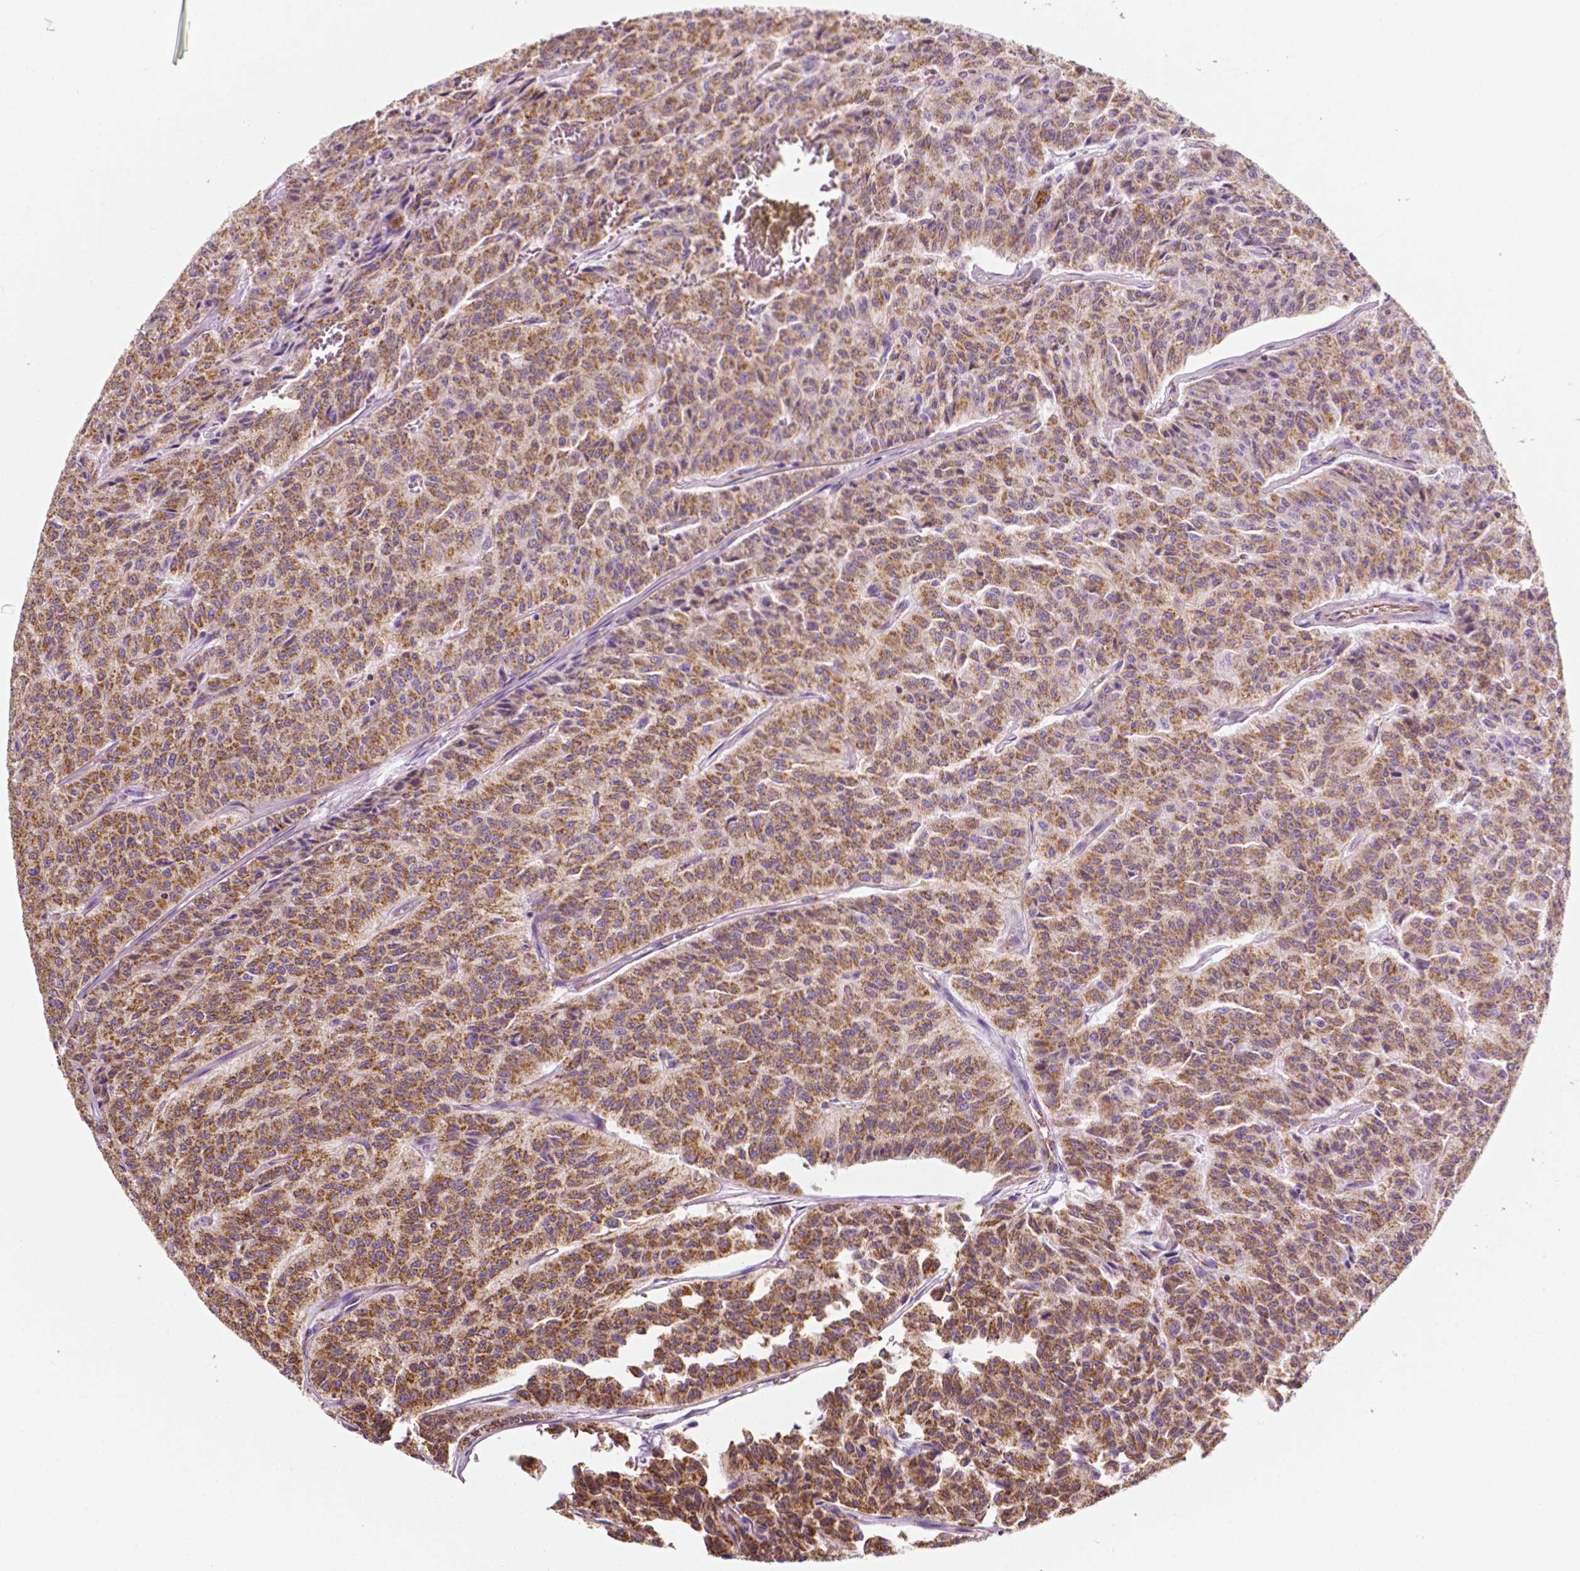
{"staining": {"intensity": "strong", "quantity": "25%-75%", "location": "cytoplasmic/membranous"}, "tissue": "carcinoid", "cell_type": "Tumor cells", "image_type": "cancer", "snomed": [{"axis": "morphology", "description": "Carcinoid, malignant, NOS"}, {"axis": "topography", "description": "Lung"}], "caption": "Carcinoid stained for a protein displays strong cytoplasmic/membranous positivity in tumor cells.", "gene": "RMDN3", "patient": {"sex": "male", "age": 71}}